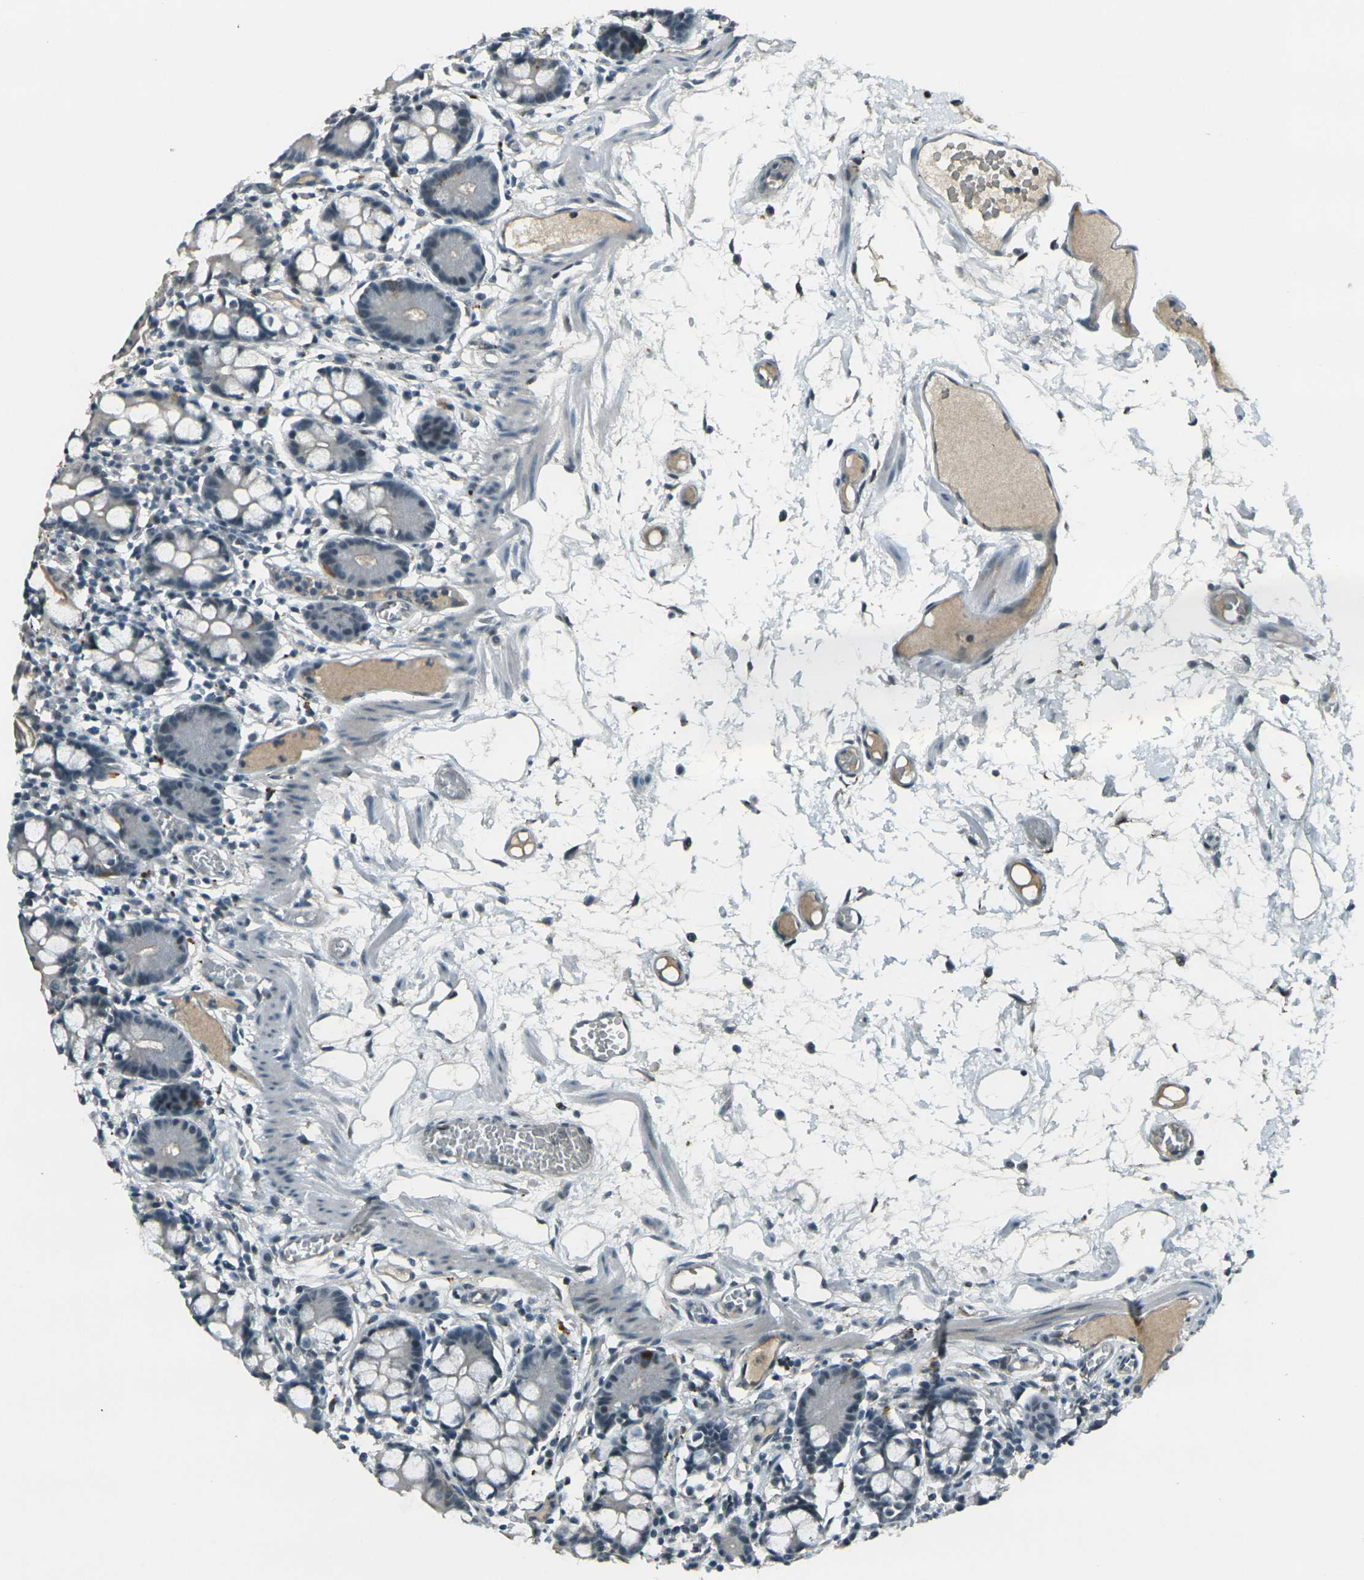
{"staining": {"intensity": "moderate", "quantity": "25%-75%", "location": "cytoplasmic/membranous"}, "tissue": "small intestine", "cell_type": "Glandular cells", "image_type": "normal", "snomed": [{"axis": "morphology", "description": "Normal tissue, NOS"}, {"axis": "morphology", "description": "Cystadenocarcinoma, serous, Metastatic site"}, {"axis": "topography", "description": "Small intestine"}], "caption": "IHC staining of benign small intestine, which demonstrates medium levels of moderate cytoplasmic/membranous expression in about 25%-75% of glandular cells indicating moderate cytoplasmic/membranous protein staining. The staining was performed using DAB (3,3'-diaminobenzidine) (brown) for protein detection and nuclei were counterstained in hematoxylin (blue).", "gene": "GPR19", "patient": {"sex": "female", "age": 61}}